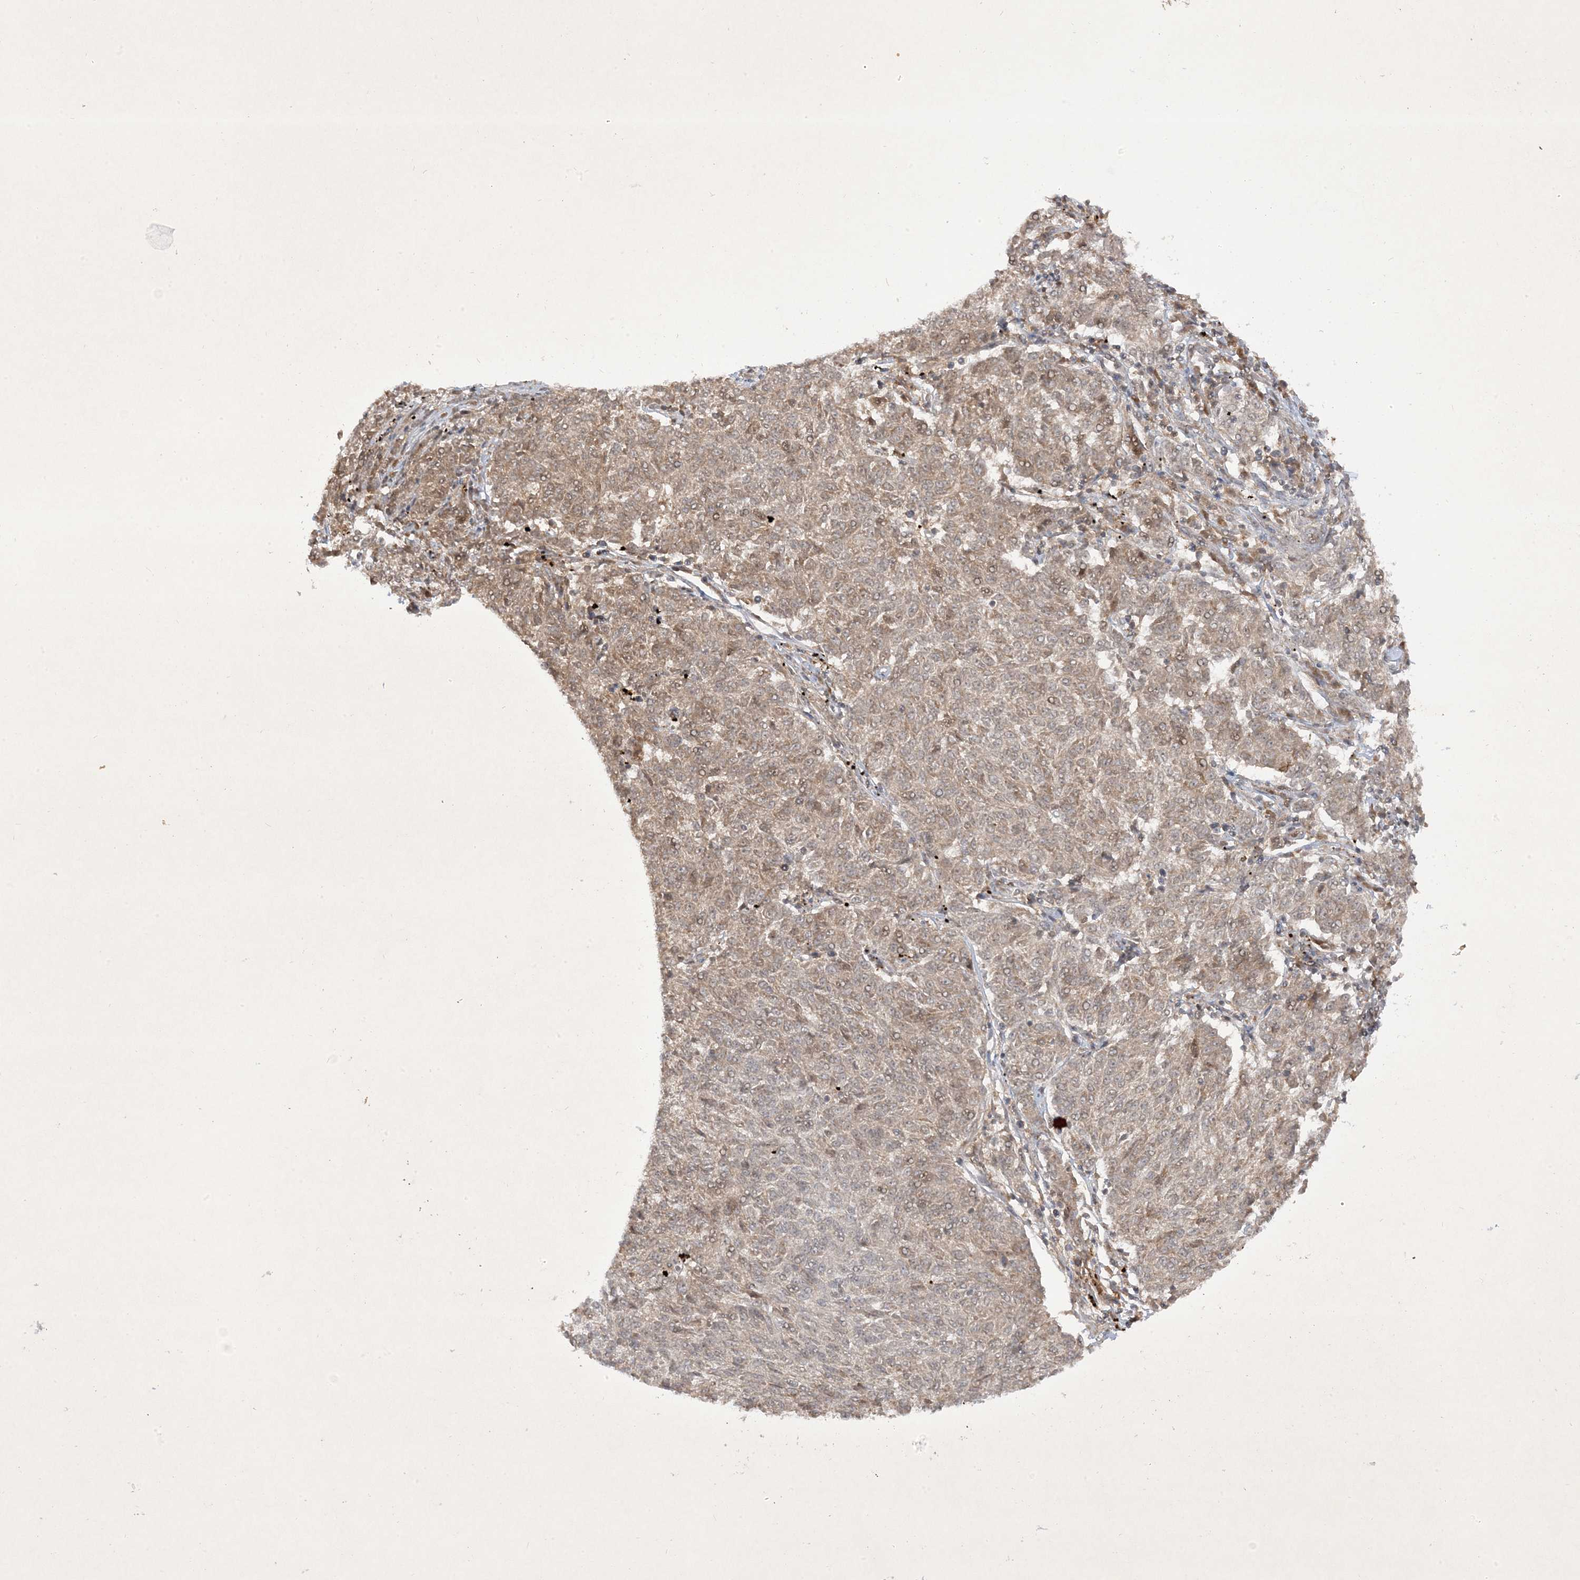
{"staining": {"intensity": "weak", "quantity": ">75%", "location": "cytoplasmic/membranous"}, "tissue": "melanoma", "cell_type": "Tumor cells", "image_type": "cancer", "snomed": [{"axis": "morphology", "description": "Malignant melanoma, NOS"}, {"axis": "topography", "description": "Skin"}], "caption": "Melanoma stained with immunohistochemistry displays weak cytoplasmic/membranous positivity in approximately >75% of tumor cells. The staining is performed using DAB (3,3'-diaminobenzidine) brown chromogen to label protein expression. The nuclei are counter-stained blue using hematoxylin.", "gene": "ZNF213", "patient": {"sex": "female", "age": 72}}